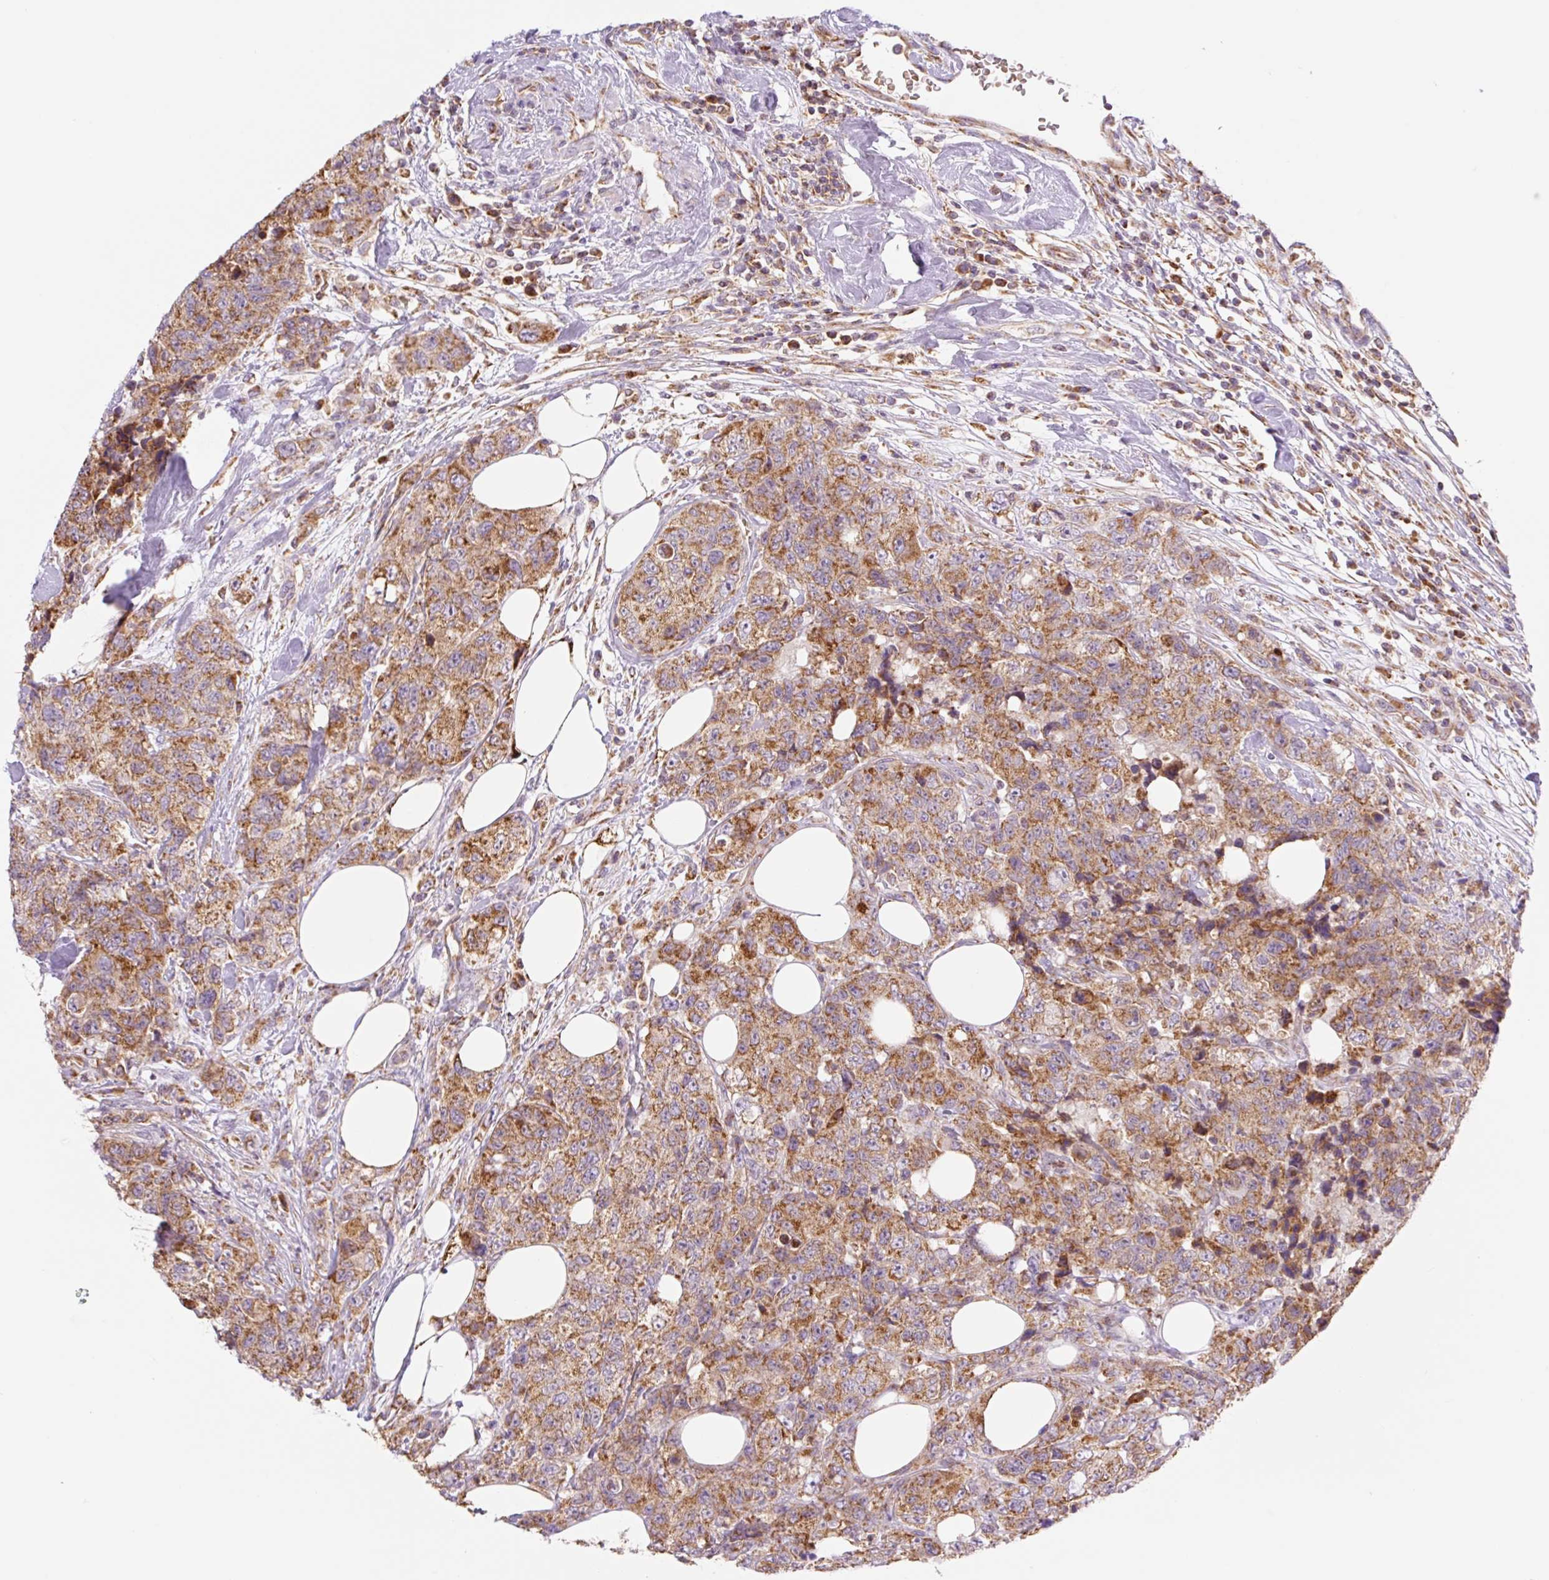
{"staining": {"intensity": "moderate", "quantity": ">75%", "location": "cytoplasmic/membranous"}, "tissue": "urothelial cancer", "cell_type": "Tumor cells", "image_type": "cancer", "snomed": [{"axis": "morphology", "description": "Urothelial carcinoma, High grade"}, {"axis": "topography", "description": "Urinary bladder"}], "caption": "Urothelial carcinoma (high-grade) stained for a protein (brown) reveals moderate cytoplasmic/membranous positive positivity in about >75% of tumor cells.", "gene": "GOSR2", "patient": {"sex": "female", "age": 78}}